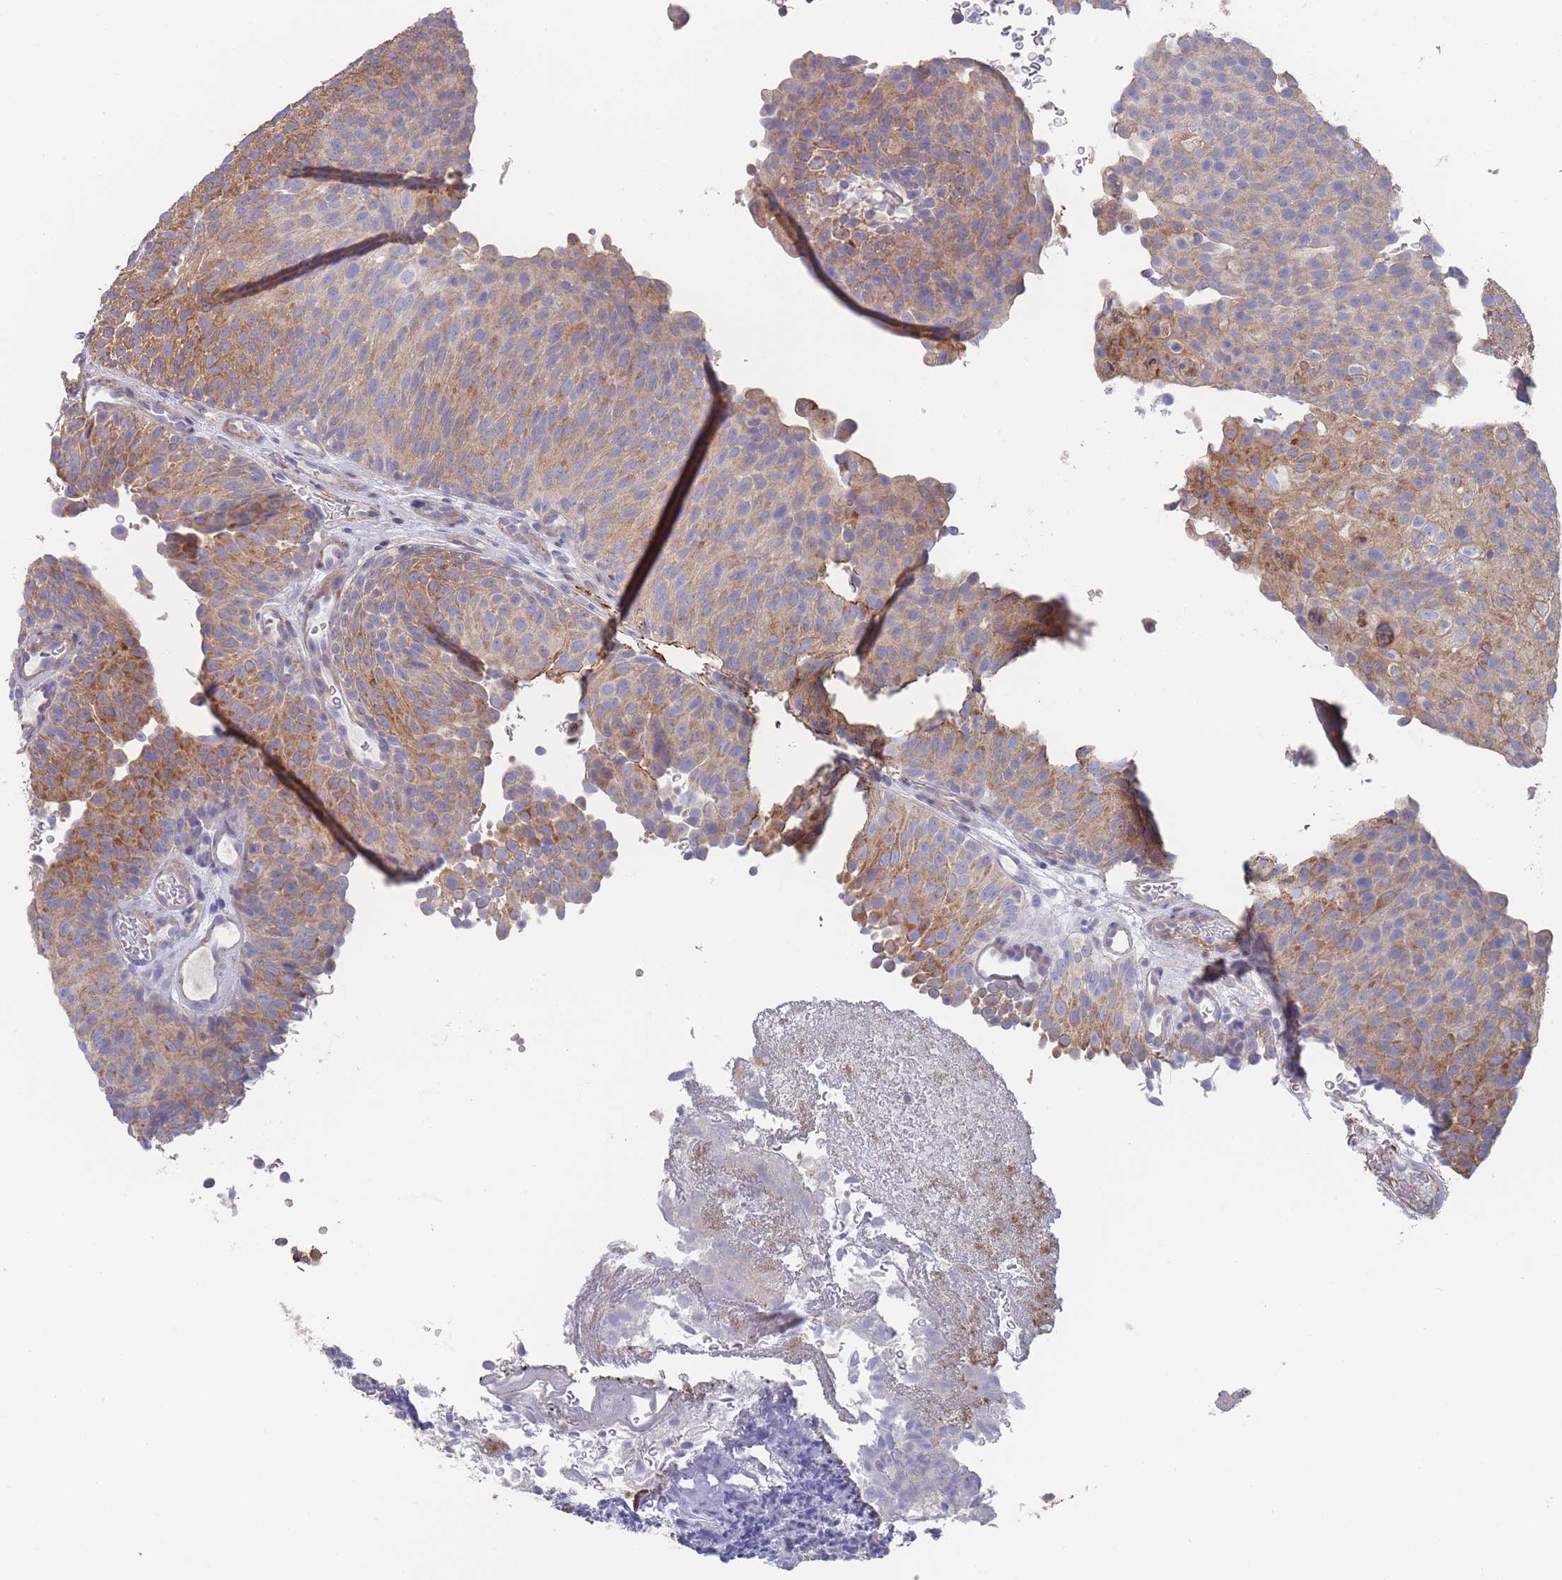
{"staining": {"intensity": "moderate", "quantity": "25%-75%", "location": "cytoplasmic/membranous"}, "tissue": "urothelial cancer", "cell_type": "Tumor cells", "image_type": "cancer", "snomed": [{"axis": "morphology", "description": "Urothelial carcinoma, Low grade"}, {"axis": "topography", "description": "Urinary bladder"}], "caption": "This histopathology image exhibits immunohistochemistry (IHC) staining of urothelial carcinoma (low-grade), with medium moderate cytoplasmic/membranous expression in approximately 25%-75% of tumor cells.", "gene": "SCCPDH", "patient": {"sex": "male", "age": 78}}